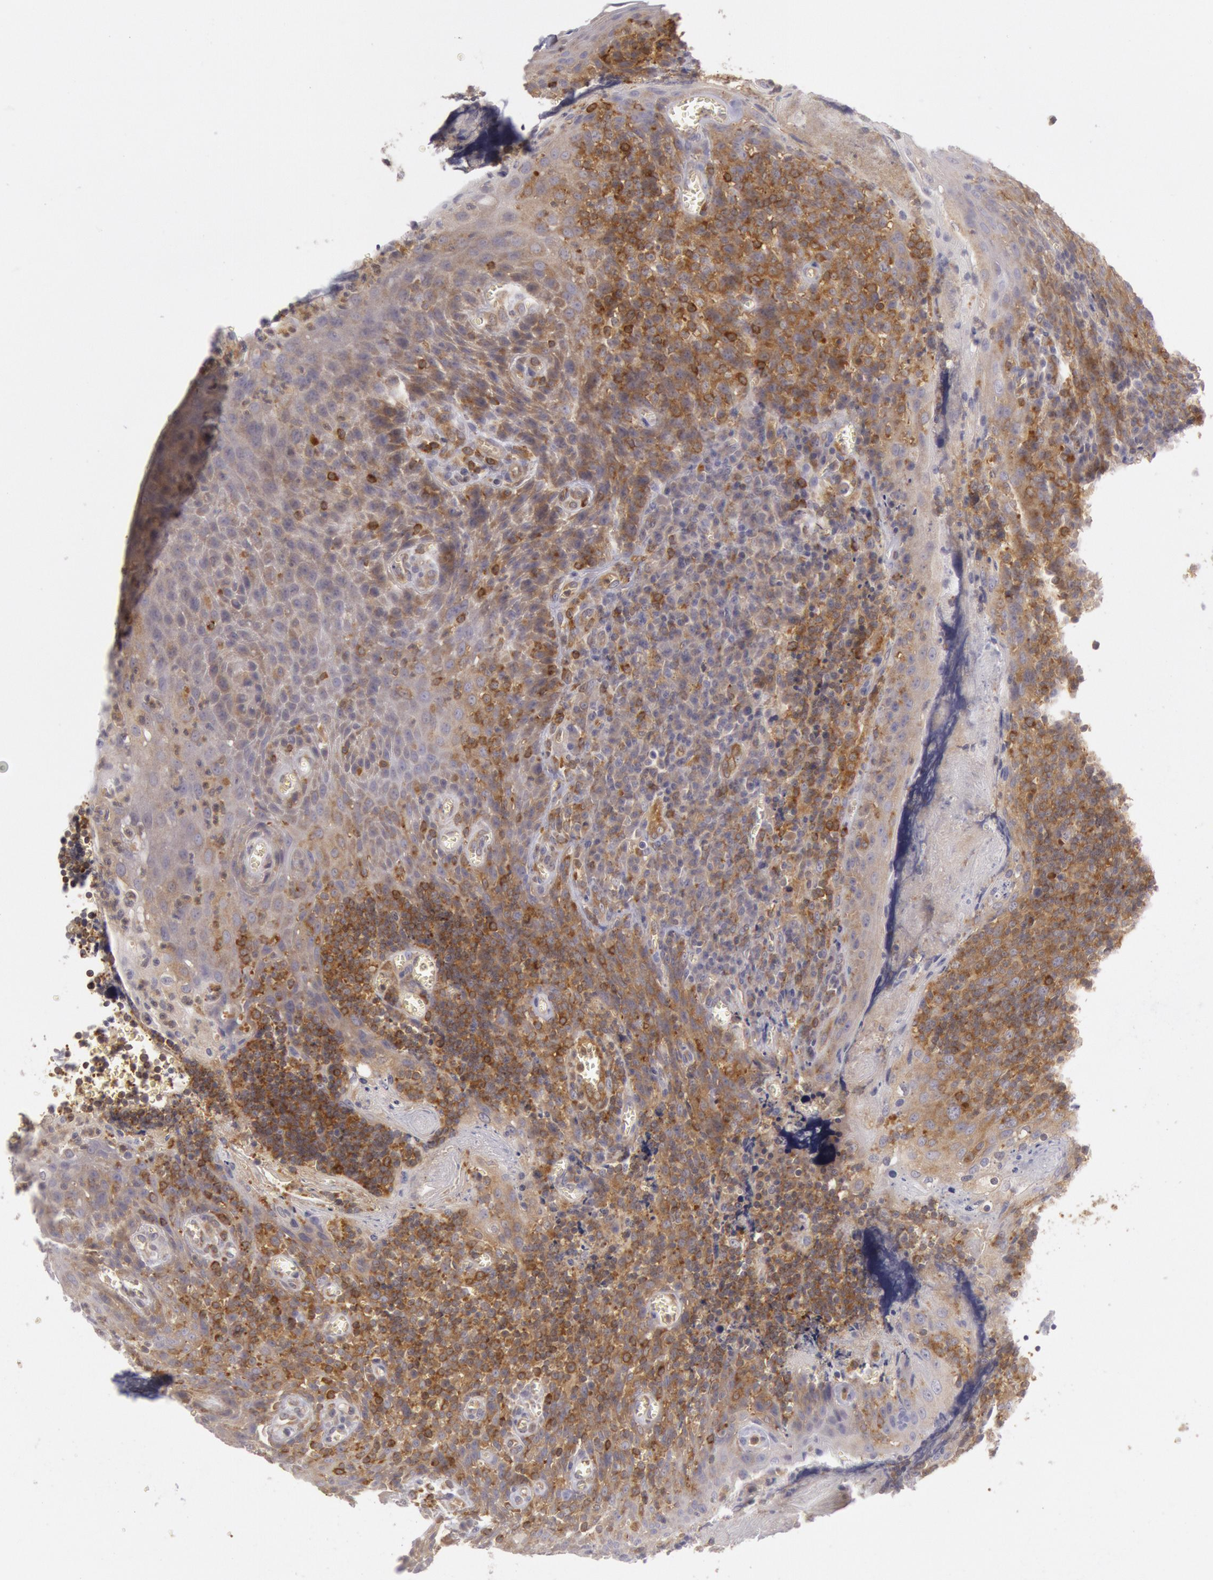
{"staining": {"intensity": "moderate", "quantity": ">75%", "location": "cytoplasmic/membranous"}, "tissue": "tonsil", "cell_type": "Germinal center cells", "image_type": "normal", "snomed": [{"axis": "morphology", "description": "Normal tissue, NOS"}, {"axis": "topography", "description": "Tonsil"}], "caption": "Protein staining displays moderate cytoplasmic/membranous staining in about >75% of germinal center cells in normal tonsil.", "gene": "IKBKB", "patient": {"sex": "male", "age": 20}}